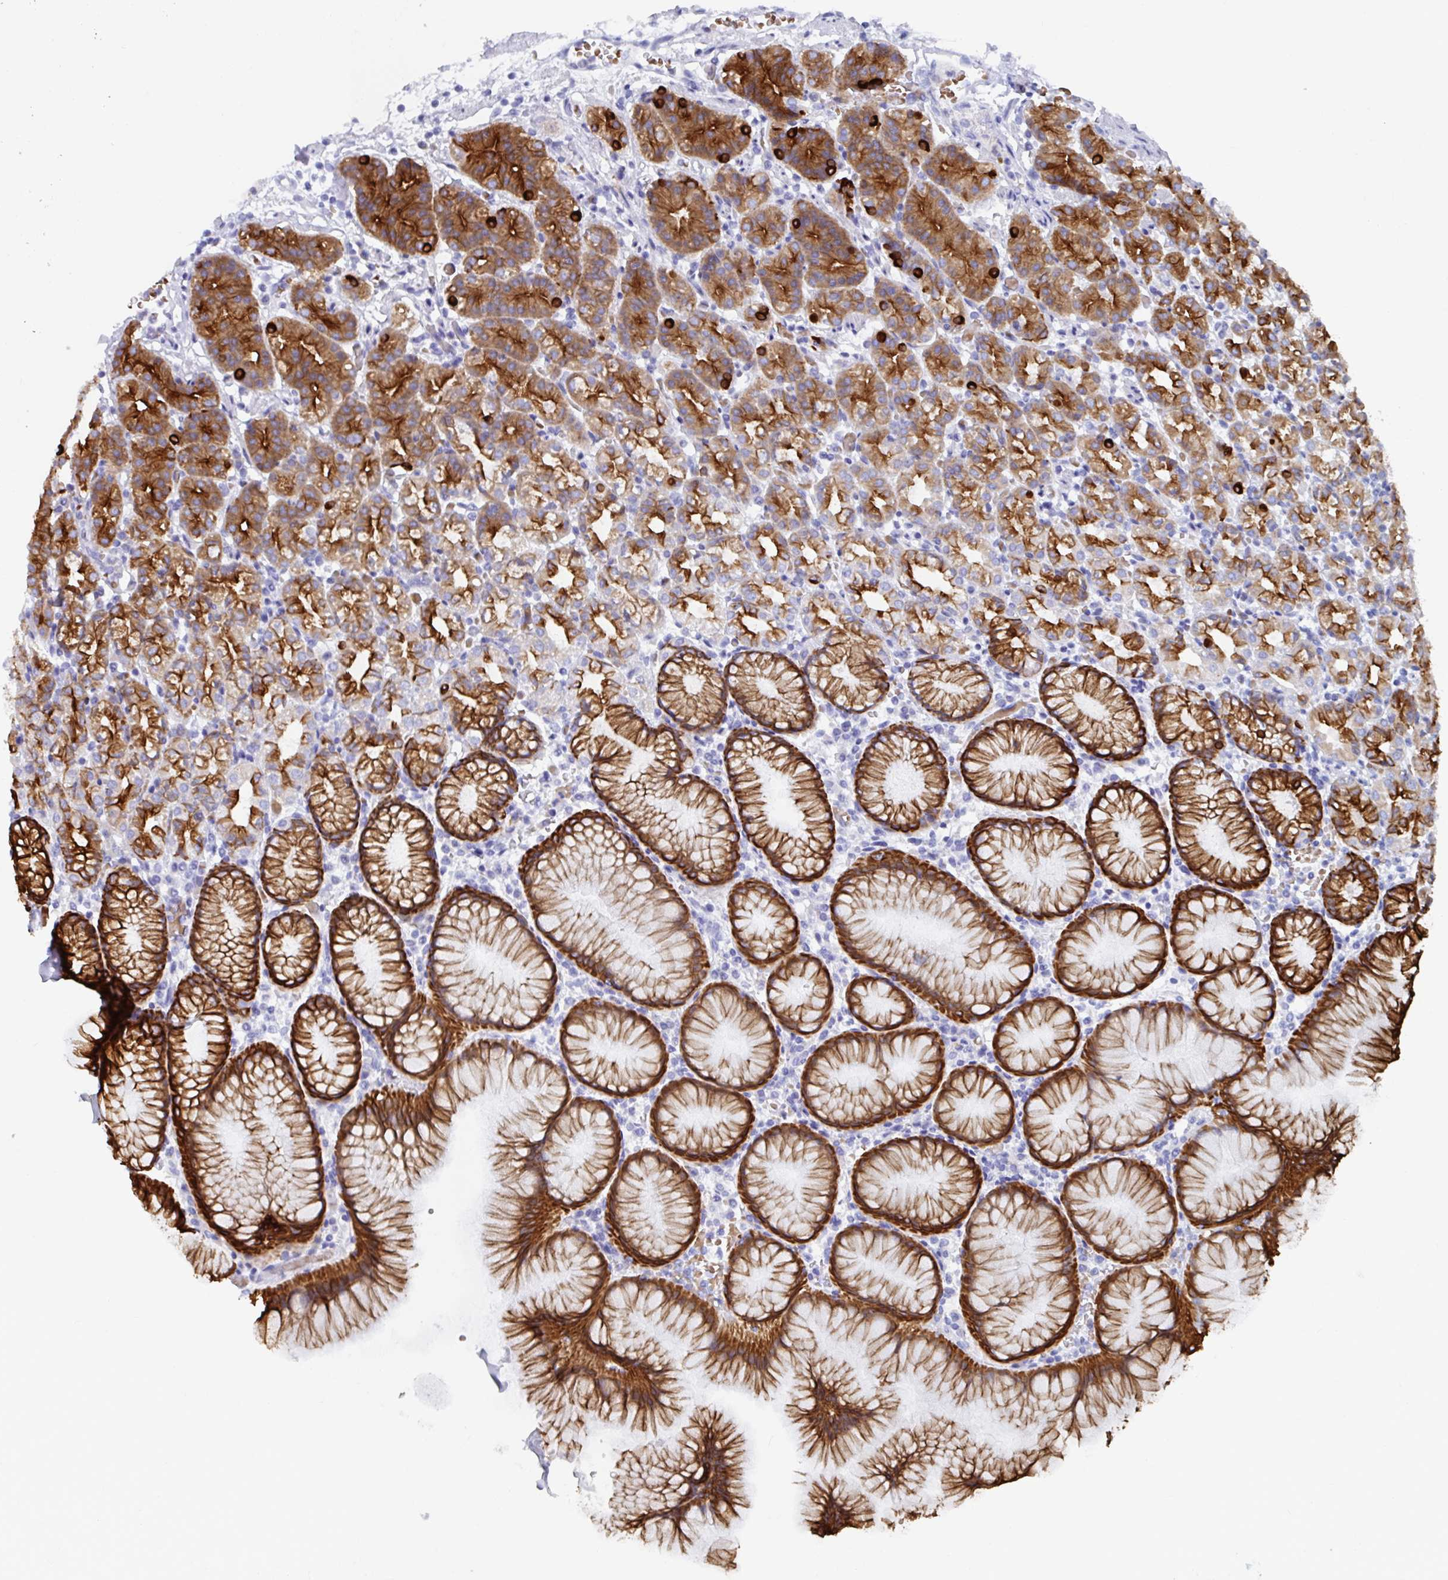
{"staining": {"intensity": "strong", "quantity": ">75%", "location": "cytoplasmic/membranous"}, "tissue": "stomach", "cell_type": "Glandular cells", "image_type": "normal", "snomed": [{"axis": "morphology", "description": "Normal tissue, NOS"}, {"axis": "topography", "description": "Stomach"}], "caption": "Stomach stained with IHC reveals strong cytoplasmic/membranous expression in approximately >75% of glandular cells.", "gene": "CLDN8", "patient": {"sex": "female", "age": 57}}